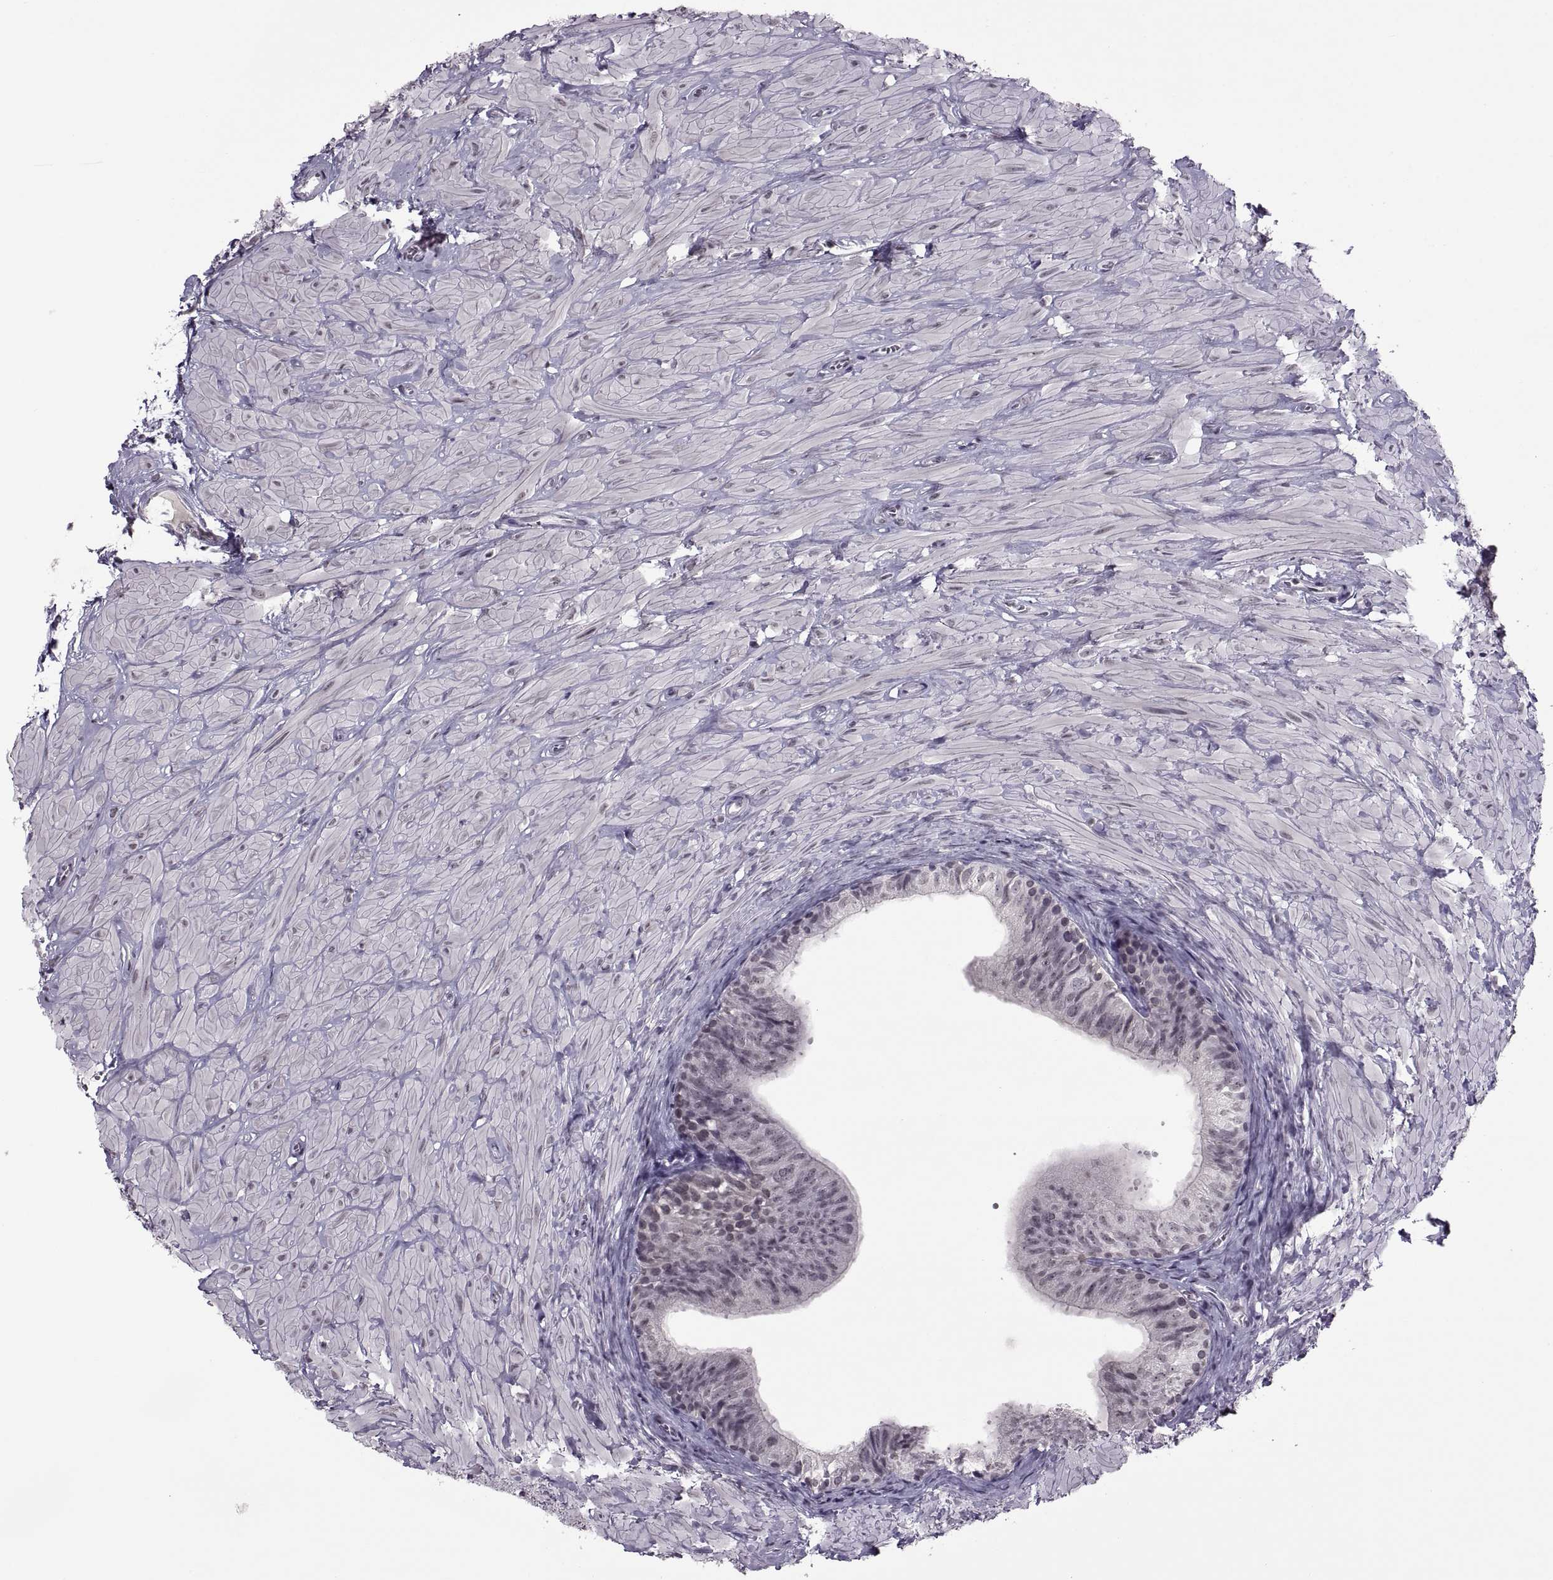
{"staining": {"intensity": "negative", "quantity": "none", "location": "none"}, "tissue": "epididymis", "cell_type": "Glandular cells", "image_type": "normal", "snomed": [{"axis": "morphology", "description": "Normal tissue, NOS"}, {"axis": "topography", "description": "Epididymis"}, {"axis": "topography", "description": "Vas deferens"}], "caption": "Micrograph shows no protein positivity in glandular cells of normal epididymis.", "gene": "OTP", "patient": {"sex": "male", "age": 23}}